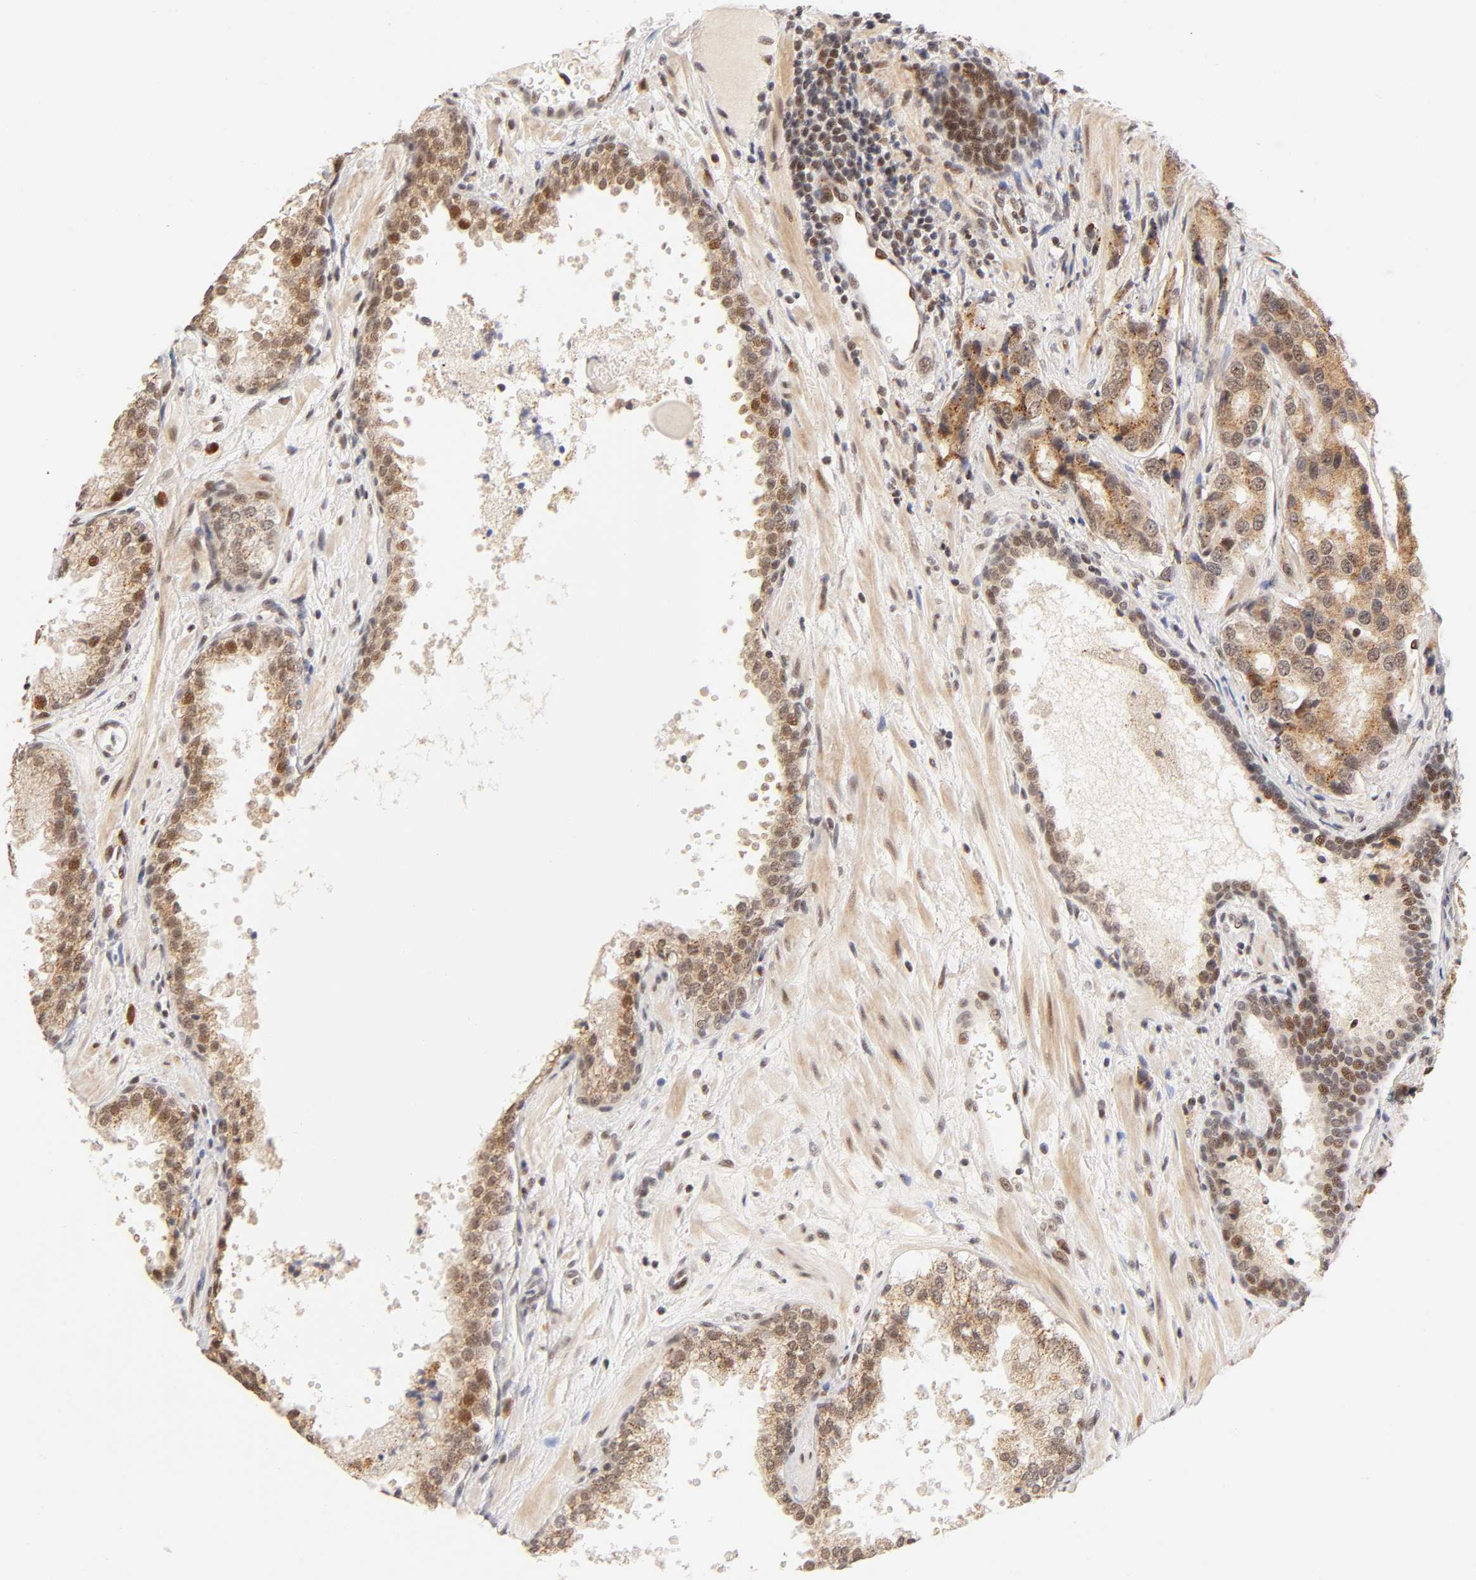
{"staining": {"intensity": "moderate", "quantity": ">75%", "location": "cytoplasmic/membranous,nuclear"}, "tissue": "prostate cancer", "cell_type": "Tumor cells", "image_type": "cancer", "snomed": [{"axis": "morphology", "description": "Adenocarcinoma, High grade"}, {"axis": "topography", "description": "Prostate"}], "caption": "An immunohistochemistry (IHC) image of neoplastic tissue is shown. Protein staining in brown labels moderate cytoplasmic/membranous and nuclear positivity in prostate cancer (adenocarcinoma (high-grade)) within tumor cells.", "gene": "TAF10", "patient": {"sex": "male", "age": 58}}